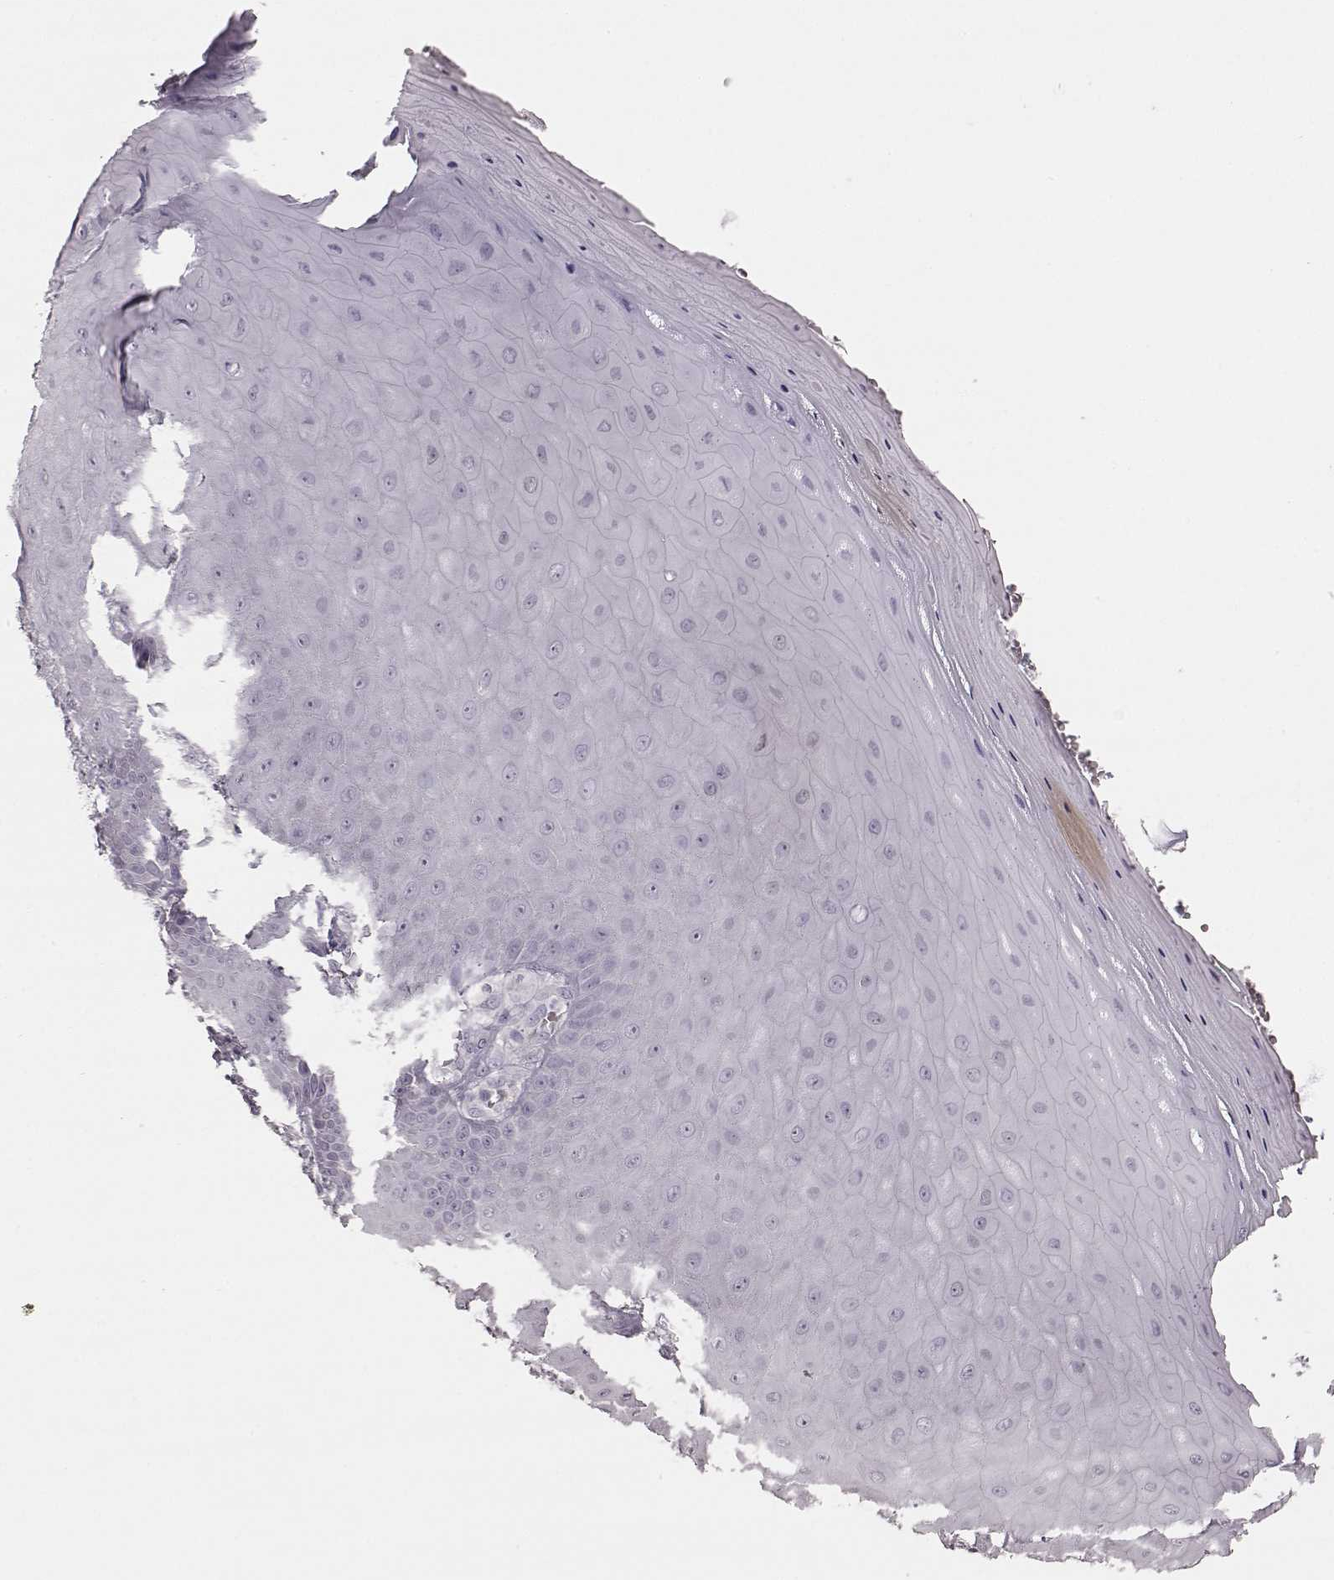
{"staining": {"intensity": "negative", "quantity": "none", "location": "none"}, "tissue": "vagina", "cell_type": "Squamous epithelial cells", "image_type": "normal", "snomed": [{"axis": "morphology", "description": "Normal tissue, NOS"}, {"axis": "topography", "description": "Vagina"}], "caption": "Immunohistochemical staining of unremarkable vagina reveals no significant staining in squamous epithelial cells.", "gene": "PRLHR", "patient": {"sex": "female", "age": 83}}